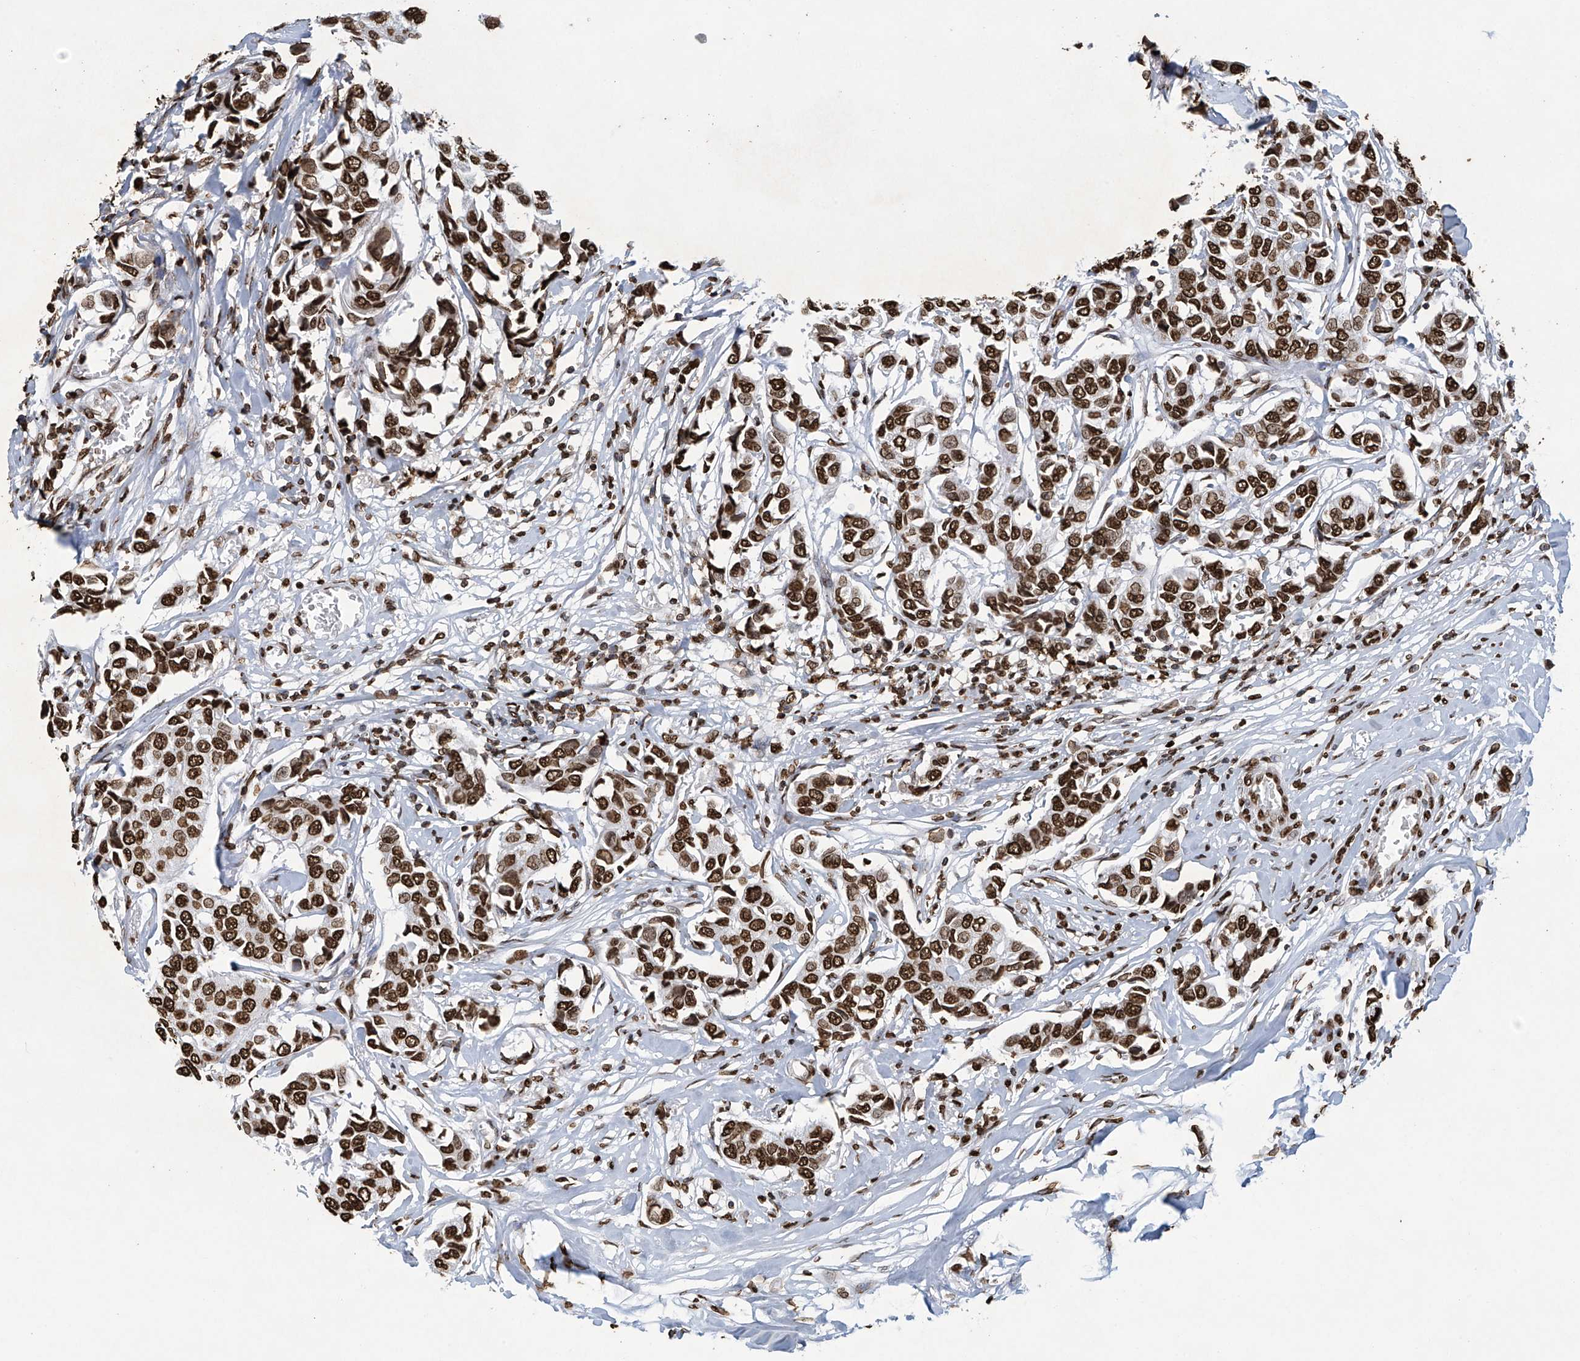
{"staining": {"intensity": "strong", "quantity": ">75%", "location": "nuclear"}, "tissue": "breast cancer", "cell_type": "Tumor cells", "image_type": "cancer", "snomed": [{"axis": "morphology", "description": "Duct carcinoma"}, {"axis": "topography", "description": "Breast"}], "caption": "Tumor cells demonstrate strong nuclear expression in approximately >75% of cells in breast infiltrating ductal carcinoma. Using DAB (brown) and hematoxylin (blue) stains, captured at high magnification using brightfield microscopy.", "gene": "H3-3A", "patient": {"sex": "female", "age": 80}}